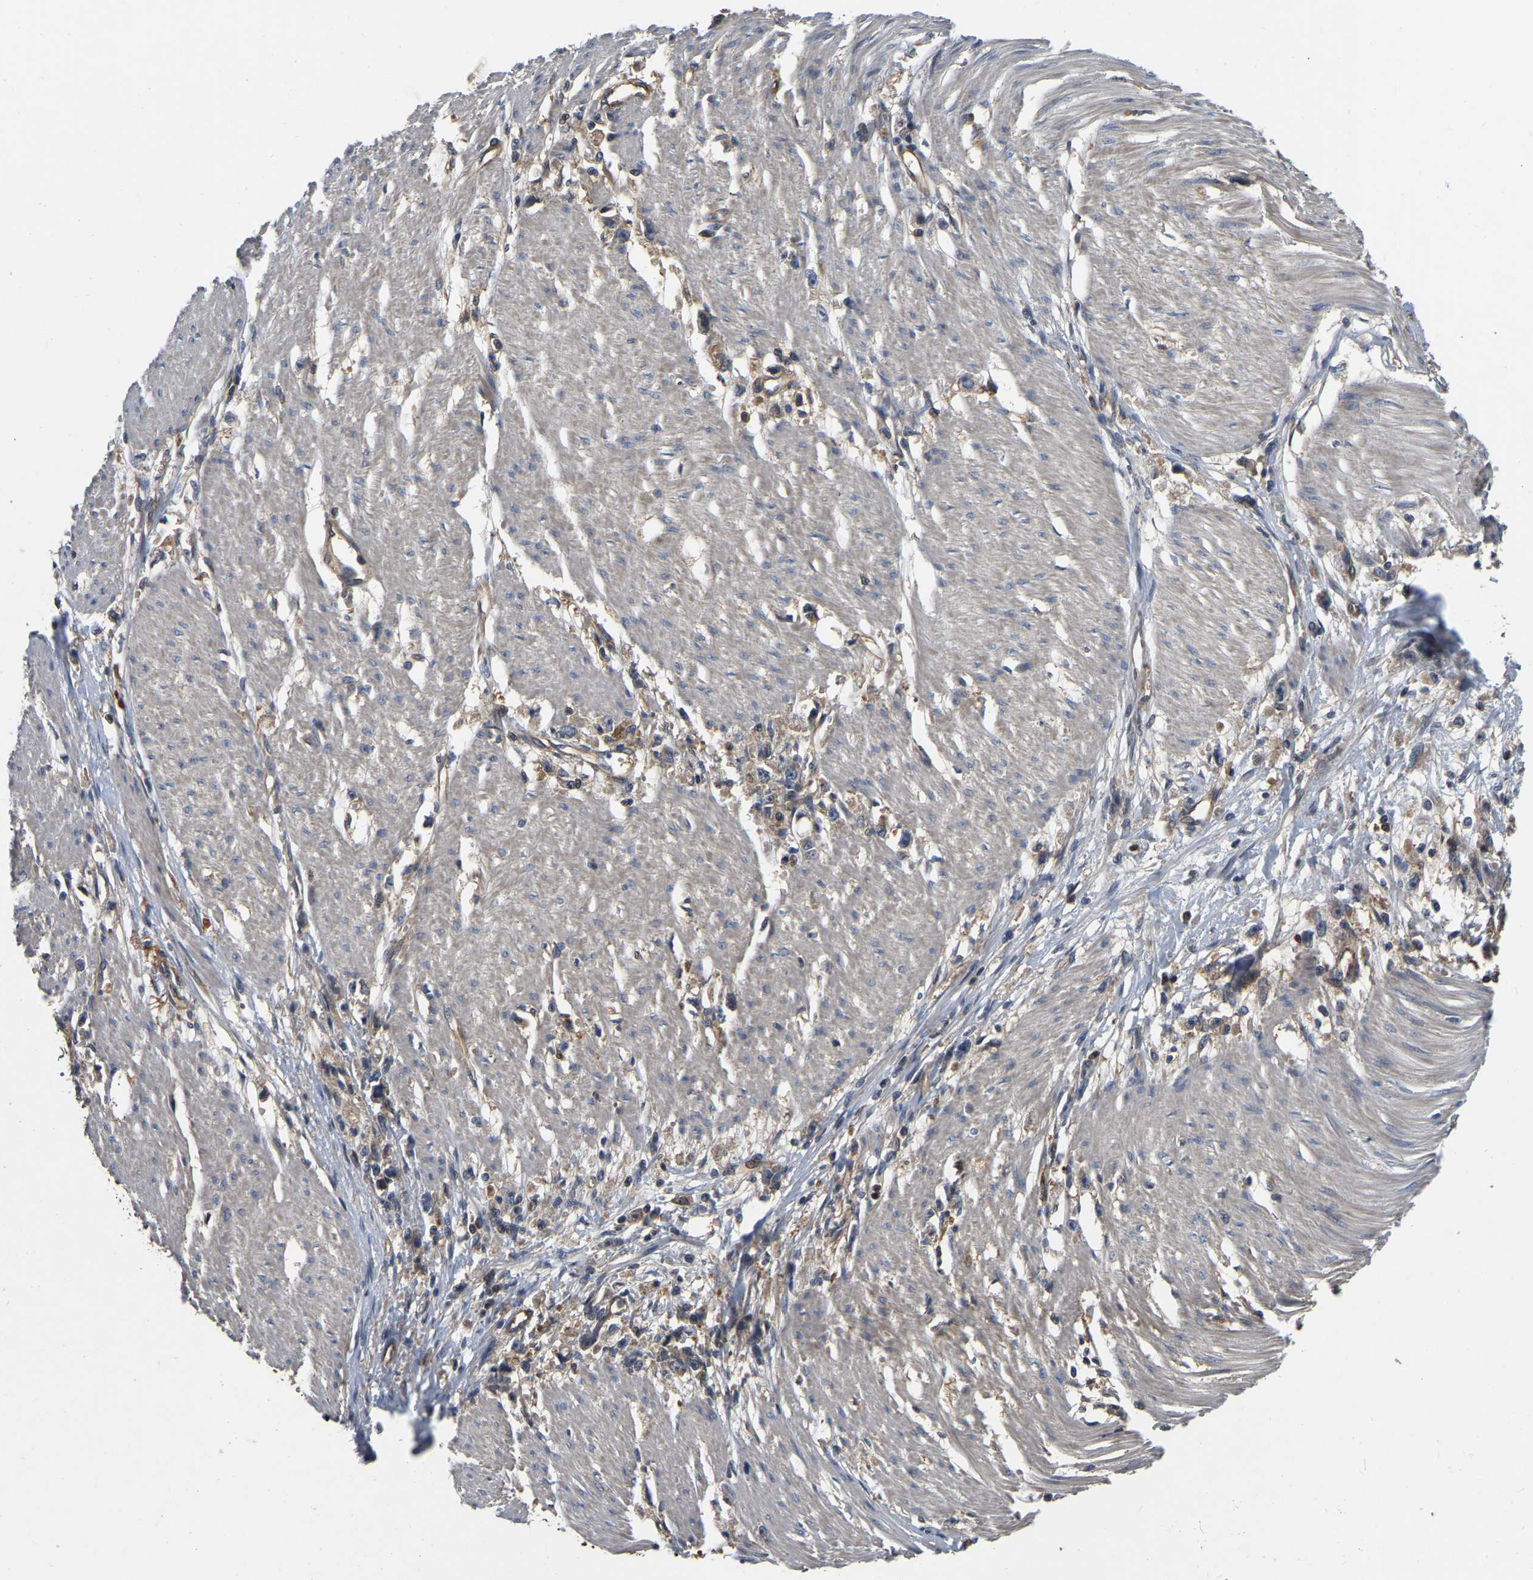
{"staining": {"intensity": "weak", "quantity": ">75%", "location": "cytoplasmic/membranous"}, "tissue": "stomach cancer", "cell_type": "Tumor cells", "image_type": "cancer", "snomed": [{"axis": "morphology", "description": "Adenocarcinoma, NOS"}, {"axis": "topography", "description": "Stomach"}], "caption": "Immunohistochemical staining of human stomach cancer (adenocarcinoma) displays low levels of weak cytoplasmic/membranous positivity in approximately >75% of tumor cells. The protein of interest is shown in brown color, while the nuclei are stained blue.", "gene": "GARS1", "patient": {"sex": "female", "age": 59}}